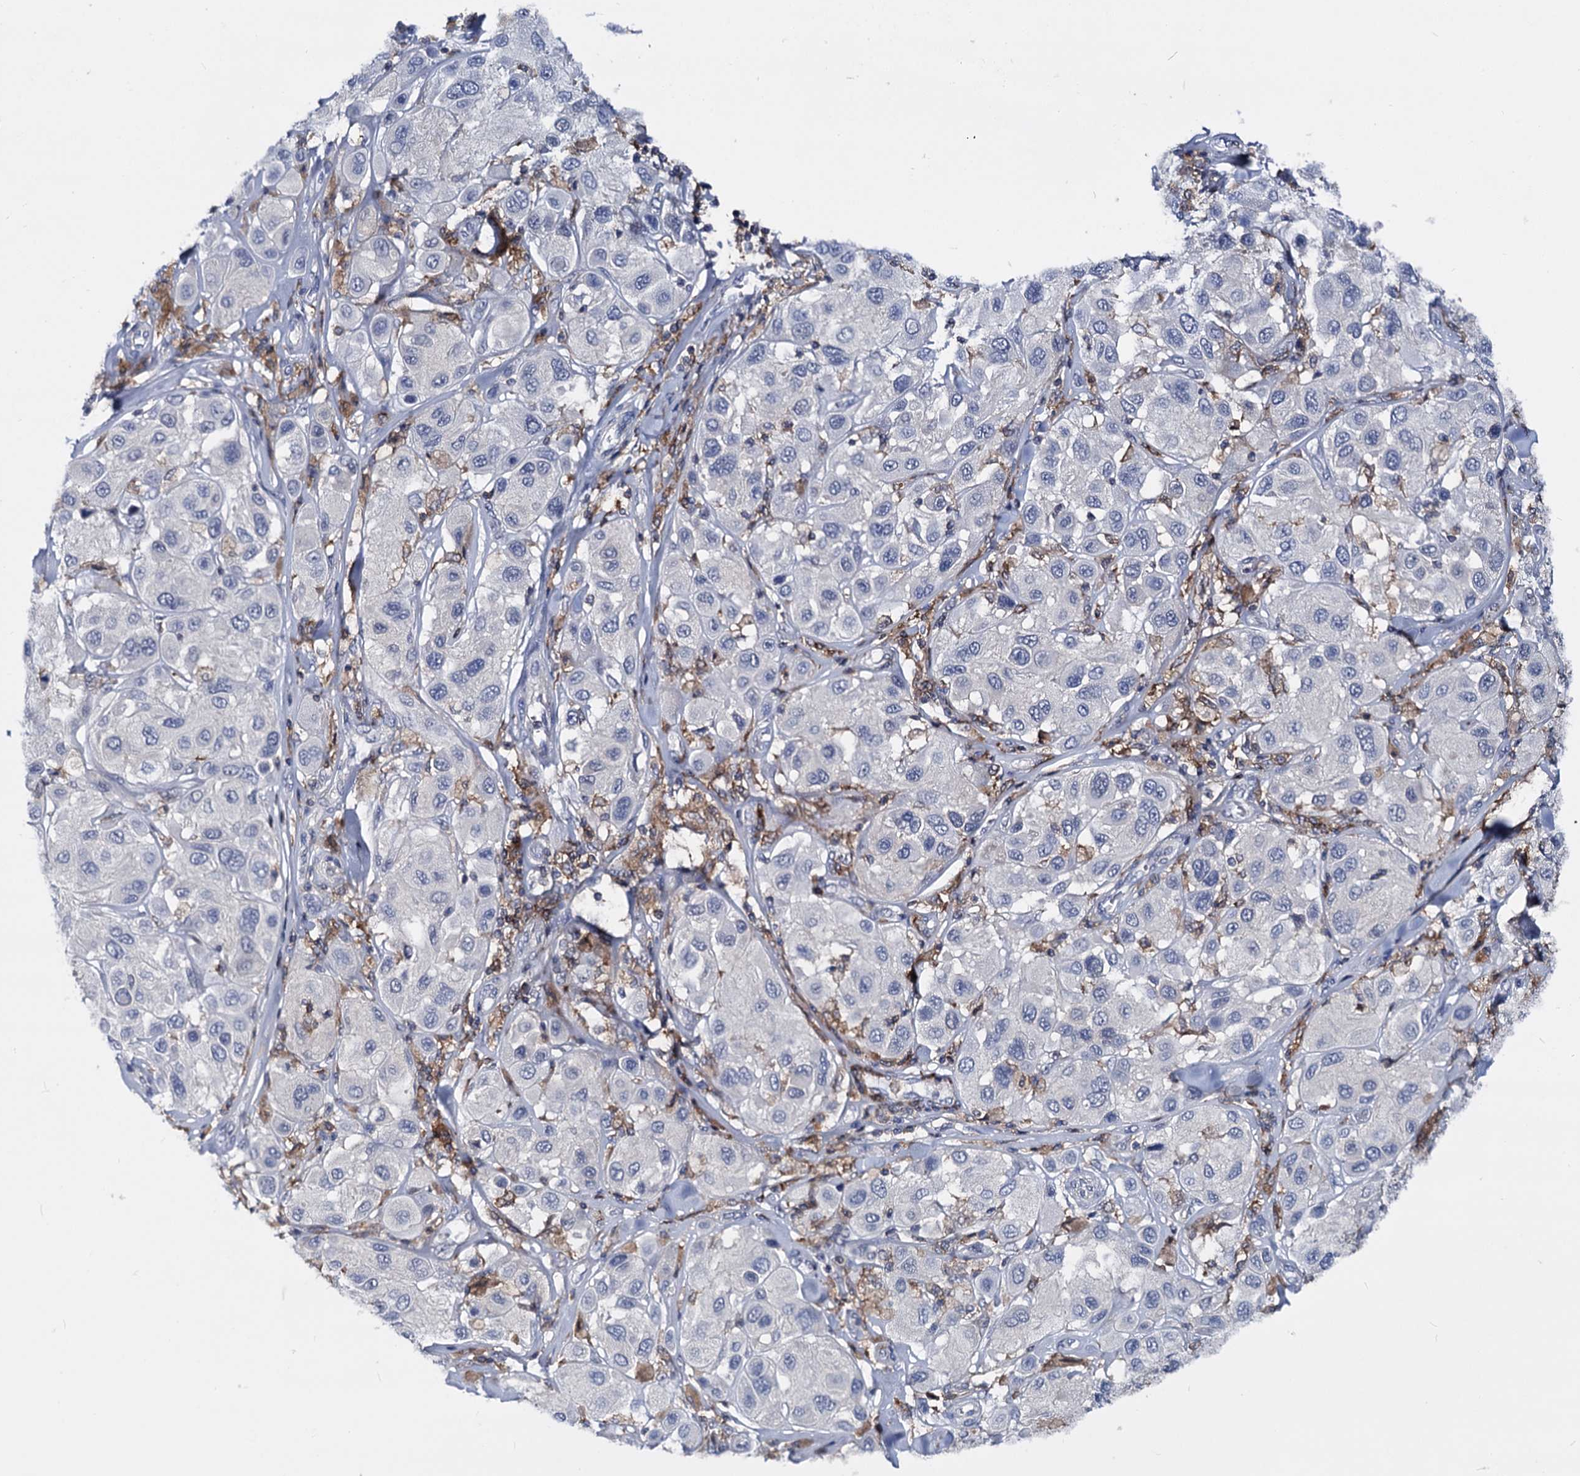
{"staining": {"intensity": "negative", "quantity": "none", "location": "none"}, "tissue": "melanoma", "cell_type": "Tumor cells", "image_type": "cancer", "snomed": [{"axis": "morphology", "description": "Malignant melanoma, Metastatic site"}, {"axis": "topography", "description": "Skin"}], "caption": "An immunohistochemistry image of malignant melanoma (metastatic site) is shown. There is no staining in tumor cells of malignant melanoma (metastatic site).", "gene": "RHOG", "patient": {"sex": "male", "age": 41}}